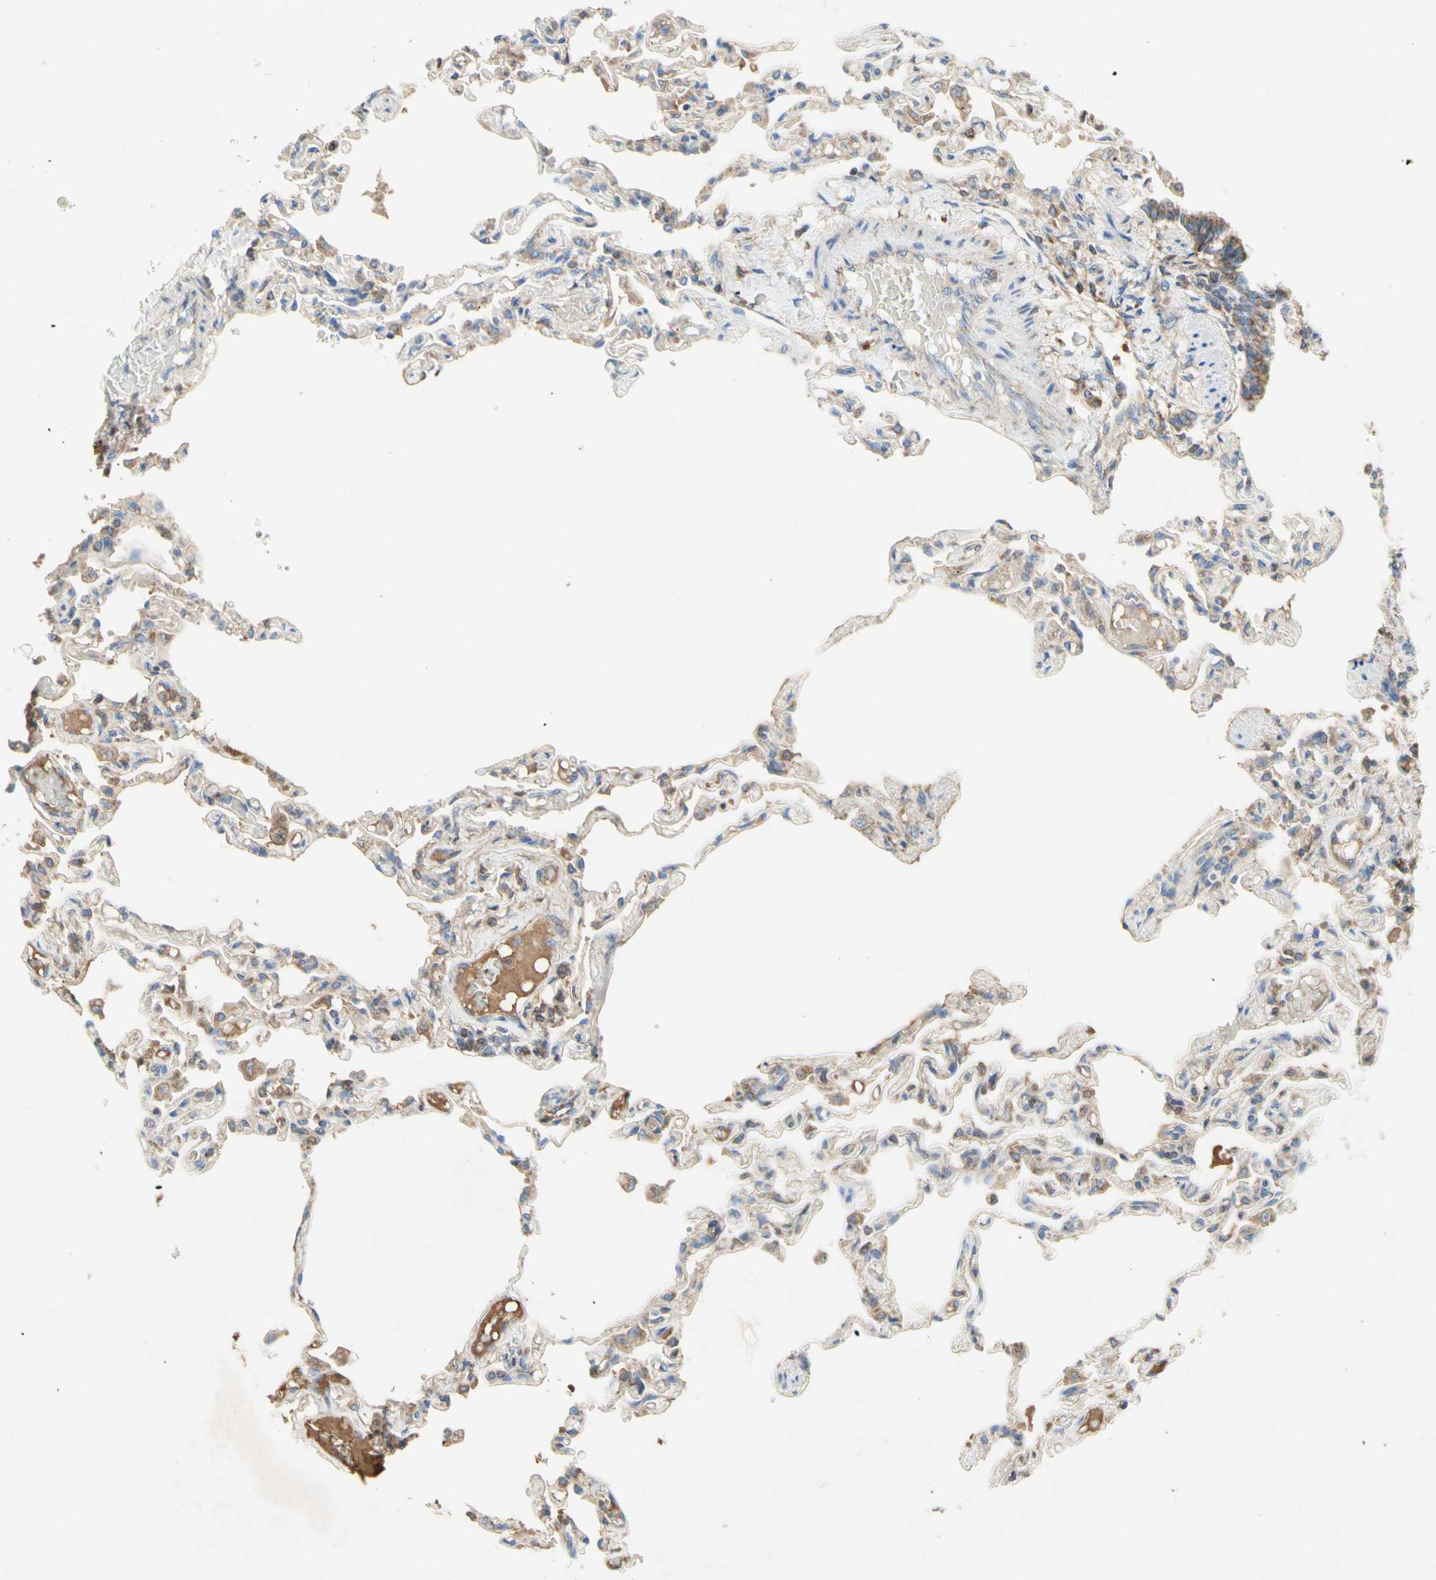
{"staining": {"intensity": "weak", "quantity": ">75%", "location": "cytoplasmic/membranous"}, "tissue": "lung", "cell_type": "Alveolar cells", "image_type": "normal", "snomed": [{"axis": "morphology", "description": "Normal tissue, NOS"}, {"axis": "topography", "description": "Lung"}], "caption": "This histopathology image displays IHC staining of normal lung, with low weak cytoplasmic/membranous positivity in about >75% of alveolar cells.", "gene": "SDHB", "patient": {"sex": "male", "age": 21}}